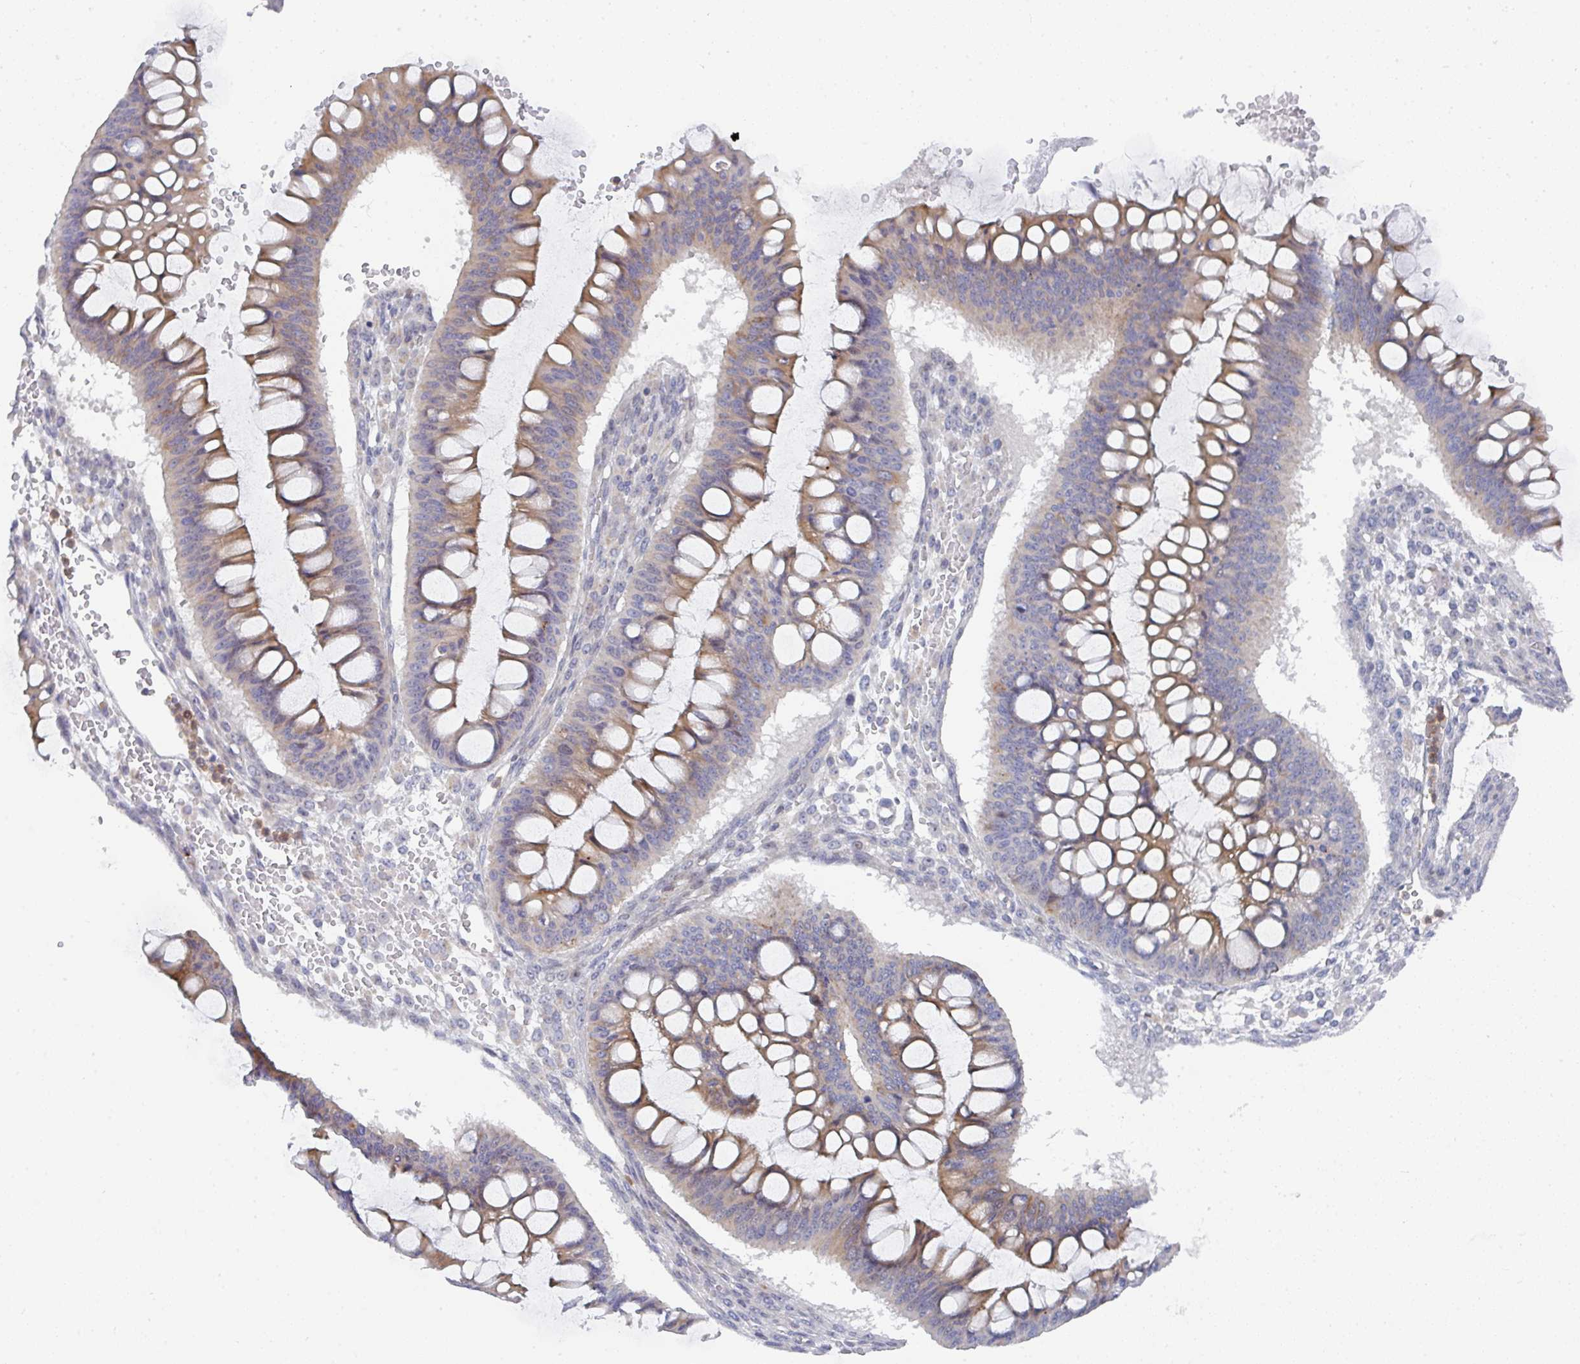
{"staining": {"intensity": "moderate", "quantity": "25%-75%", "location": "cytoplasmic/membranous"}, "tissue": "ovarian cancer", "cell_type": "Tumor cells", "image_type": "cancer", "snomed": [{"axis": "morphology", "description": "Cystadenocarcinoma, mucinous, NOS"}, {"axis": "topography", "description": "Ovary"}], "caption": "Immunohistochemistry (DAB (3,3'-diaminobenzidine)) staining of mucinous cystadenocarcinoma (ovarian) demonstrates moderate cytoplasmic/membranous protein staining in approximately 25%-75% of tumor cells. (DAB (3,3'-diaminobenzidine) IHC with brightfield microscopy, high magnification).", "gene": "KLHL33", "patient": {"sex": "female", "age": 73}}